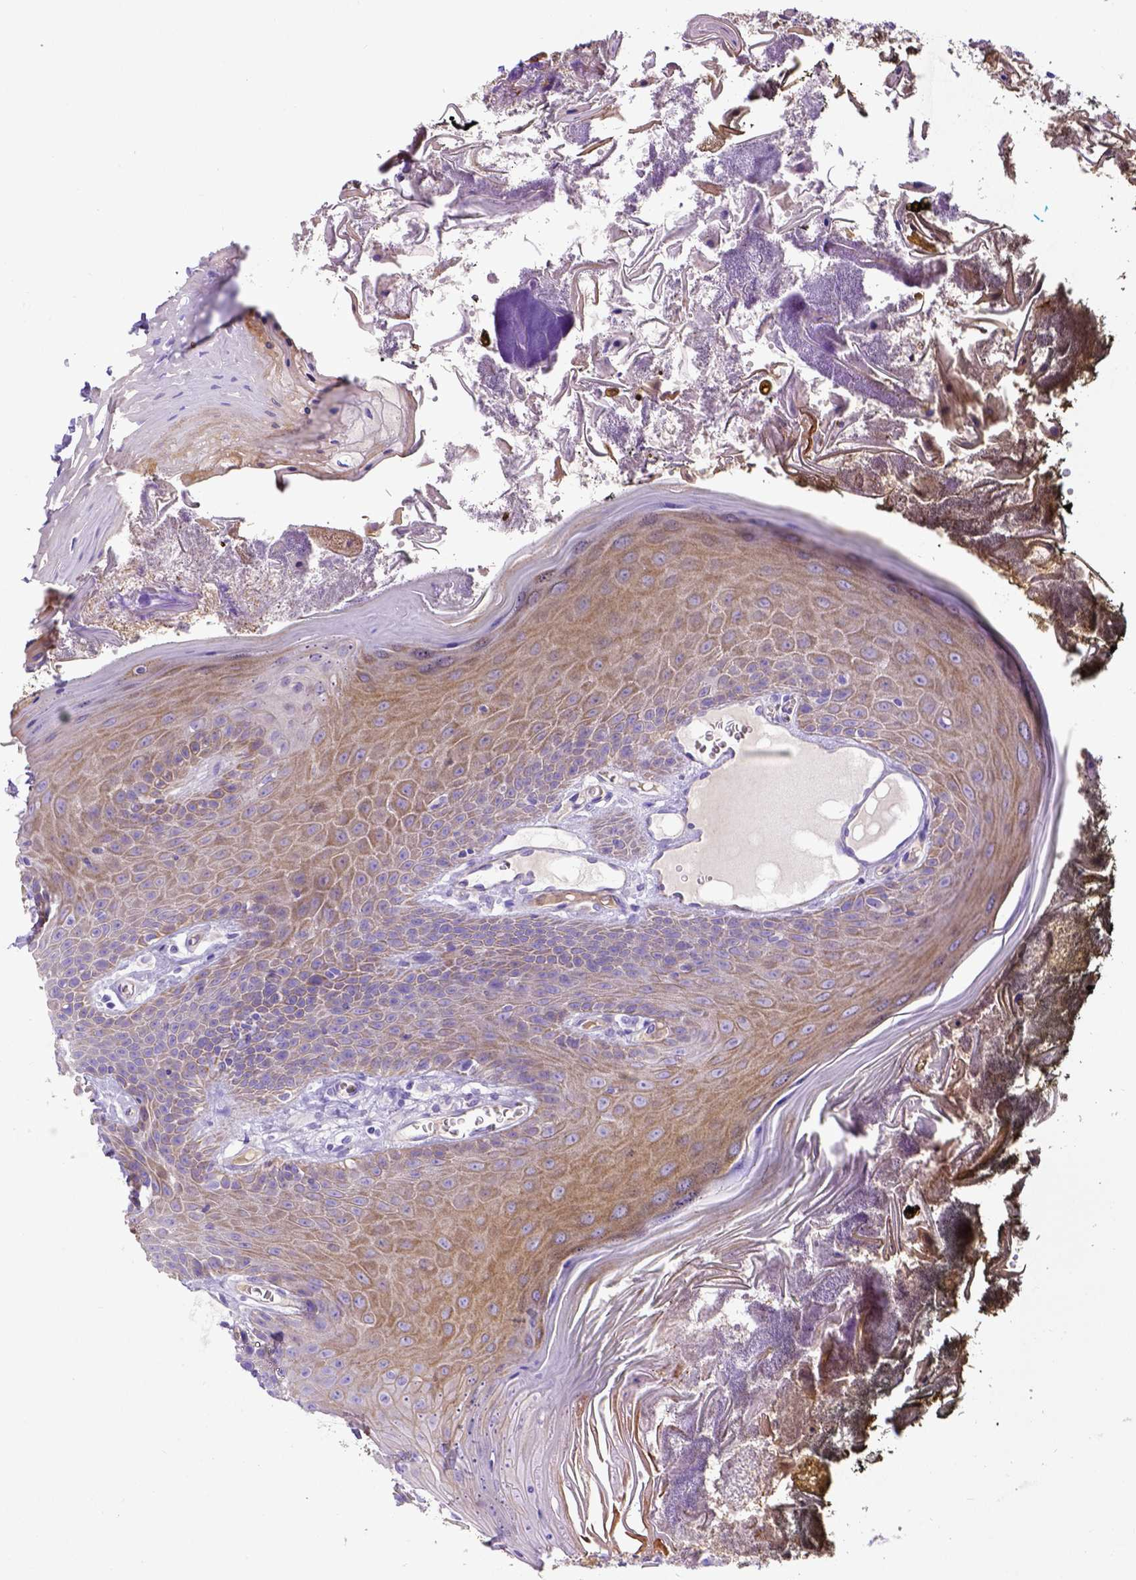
{"staining": {"intensity": "weak", "quantity": ">75%", "location": "cytoplasmic/membranous"}, "tissue": "oral mucosa", "cell_type": "Squamous epithelial cells", "image_type": "normal", "snomed": [{"axis": "morphology", "description": "Normal tissue, NOS"}, {"axis": "topography", "description": "Oral tissue"}], "caption": "This micrograph displays immunohistochemistry (IHC) staining of benign oral mucosa, with low weak cytoplasmic/membranous expression in about >75% of squamous epithelial cells.", "gene": "LRRC18", "patient": {"sex": "male", "age": 9}}